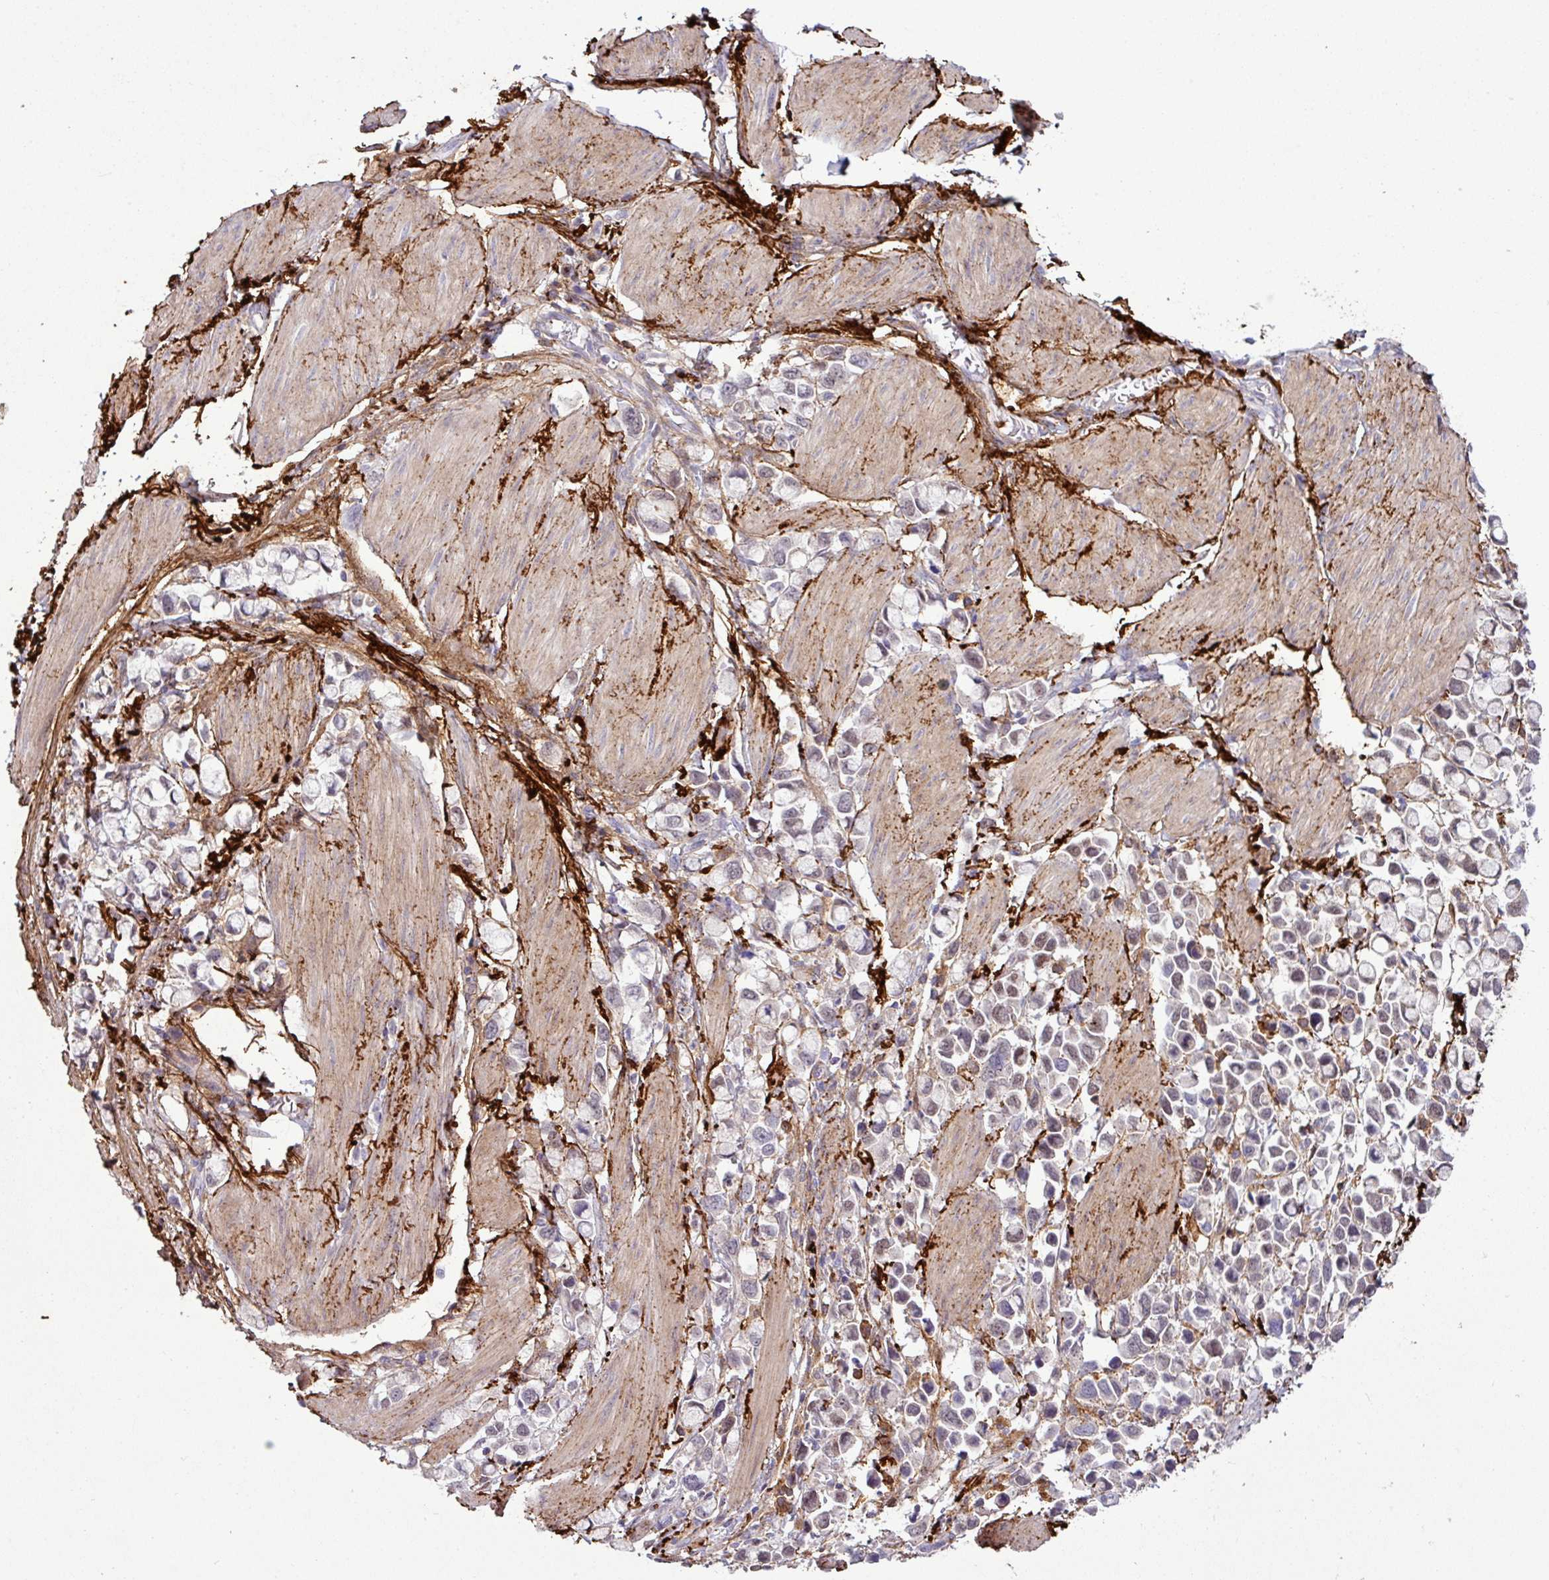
{"staining": {"intensity": "negative", "quantity": "none", "location": "none"}, "tissue": "stomach cancer", "cell_type": "Tumor cells", "image_type": "cancer", "snomed": [{"axis": "morphology", "description": "Adenocarcinoma, NOS"}, {"axis": "topography", "description": "Stomach"}], "caption": "High magnification brightfield microscopy of stomach cancer (adenocarcinoma) stained with DAB (3,3'-diaminobenzidine) (brown) and counterstained with hematoxylin (blue): tumor cells show no significant expression.", "gene": "COL8A1", "patient": {"sex": "female", "age": 81}}